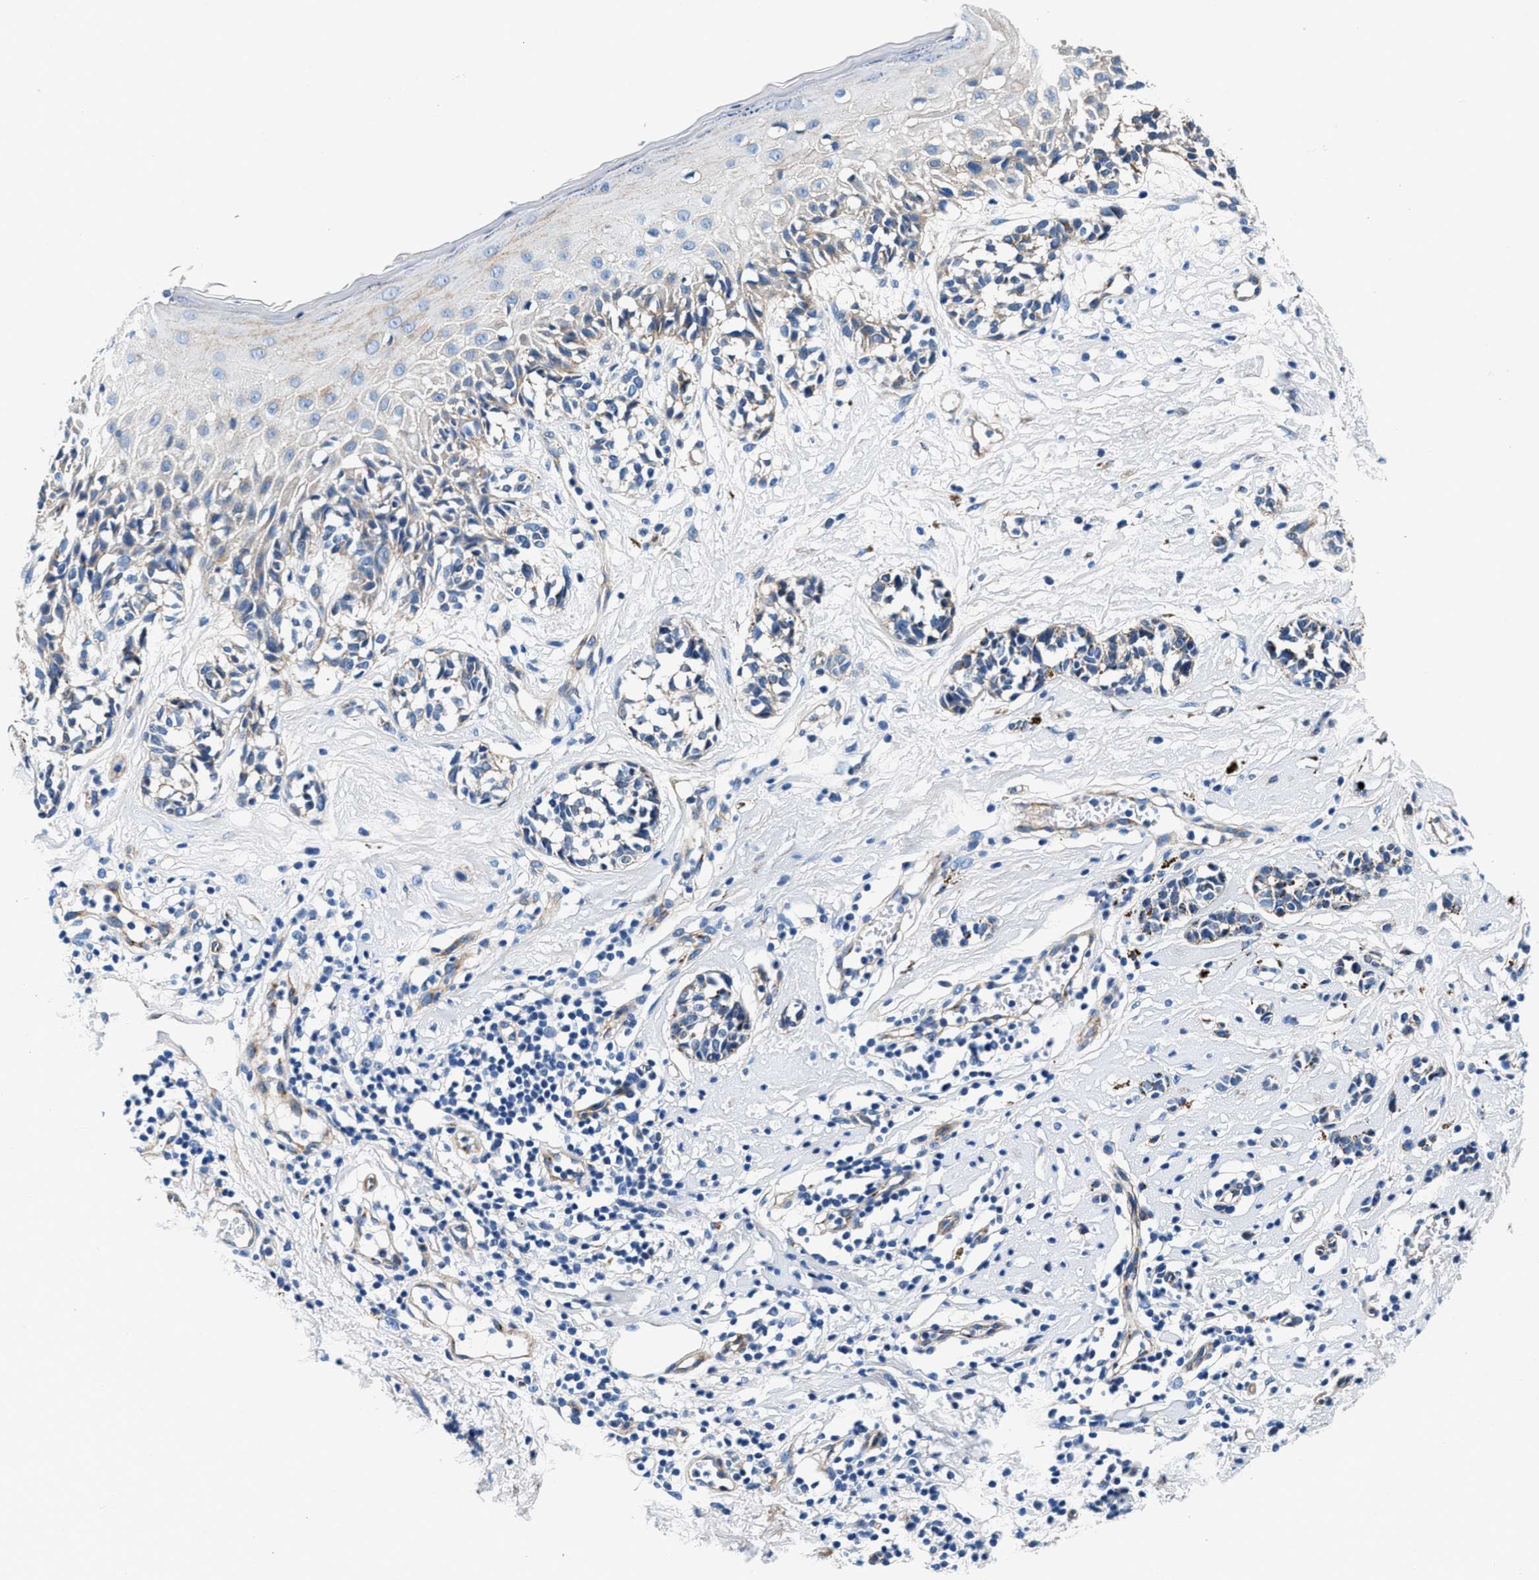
{"staining": {"intensity": "weak", "quantity": "<25%", "location": "cytoplasmic/membranous"}, "tissue": "melanoma", "cell_type": "Tumor cells", "image_type": "cancer", "snomed": [{"axis": "morphology", "description": "Malignant melanoma, NOS"}, {"axis": "topography", "description": "Skin"}], "caption": "Melanoma was stained to show a protein in brown. There is no significant expression in tumor cells.", "gene": "DAG1", "patient": {"sex": "male", "age": 64}}